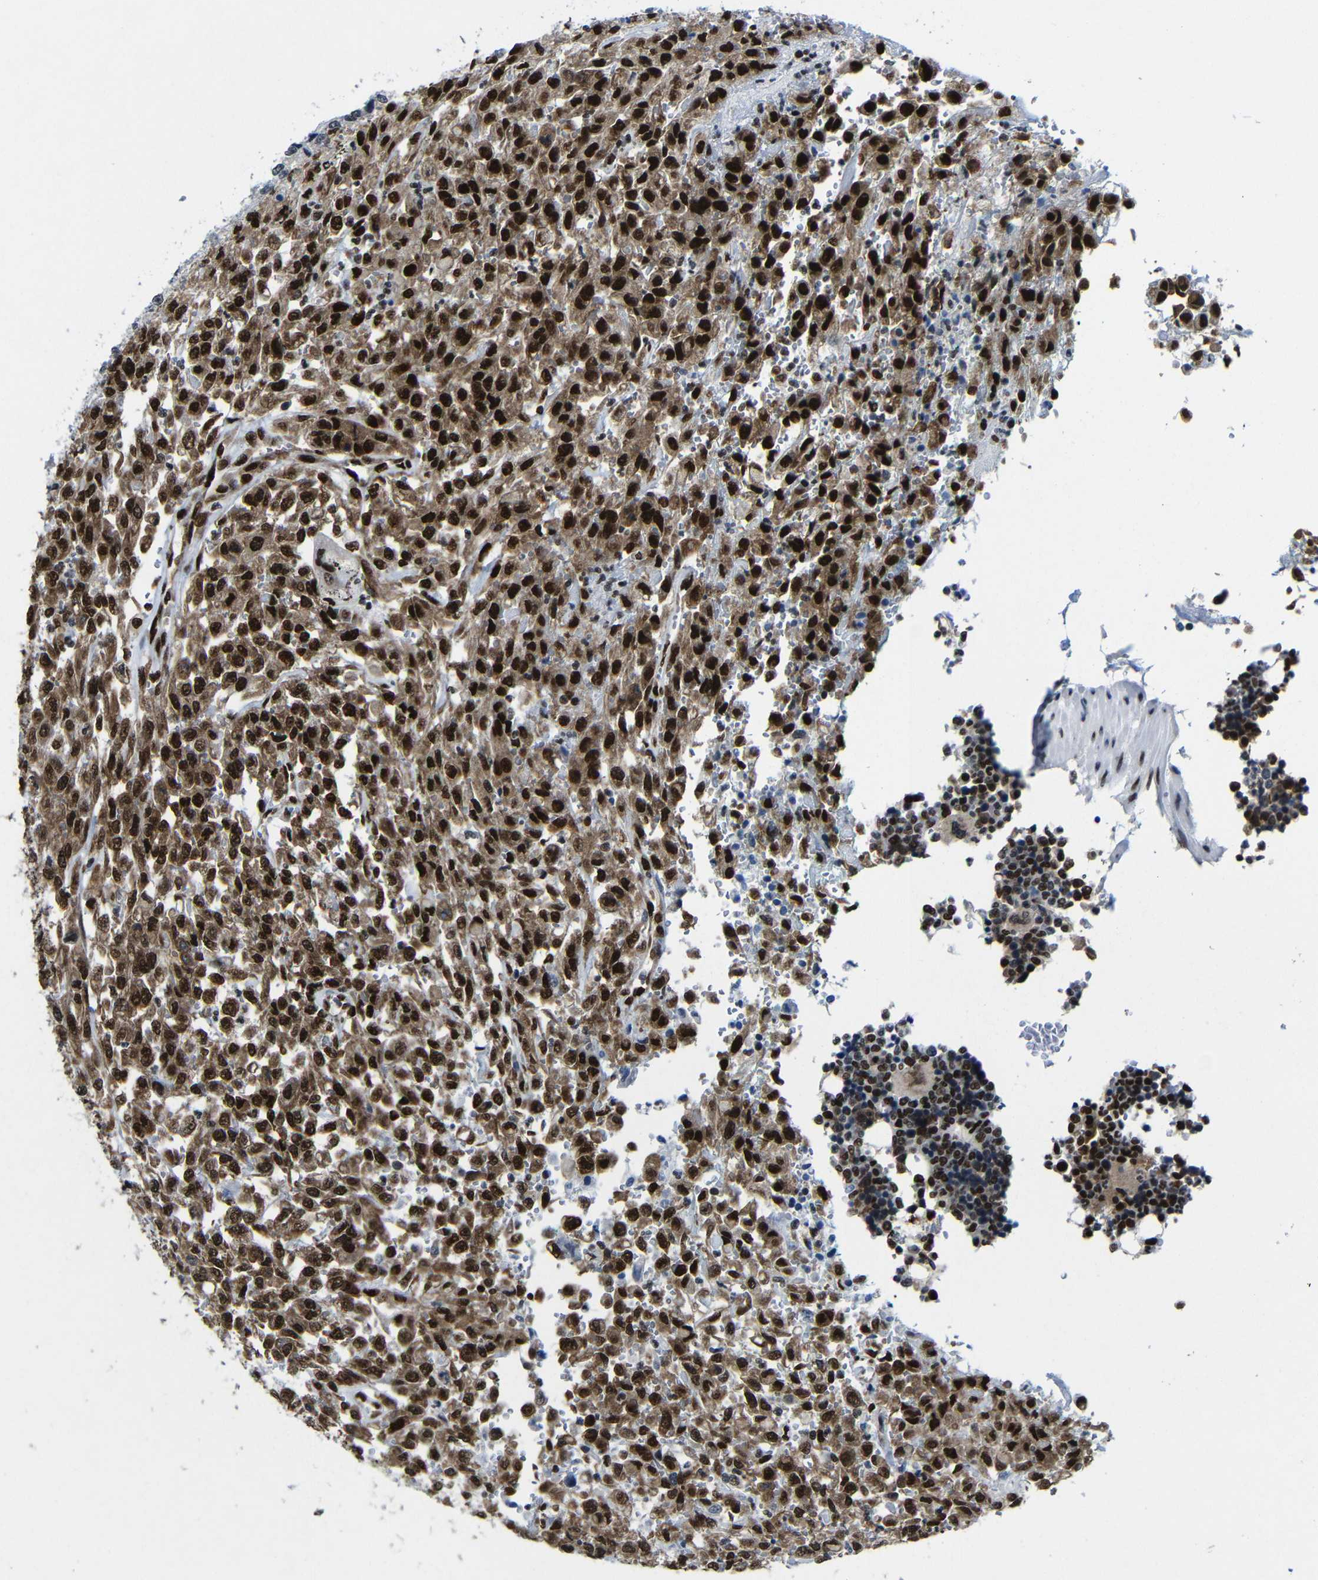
{"staining": {"intensity": "strong", "quantity": ">75%", "location": "cytoplasmic/membranous,nuclear"}, "tissue": "urothelial cancer", "cell_type": "Tumor cells", "image_type": "cancer", "snomed": [{"axis": "morphology", "description": "Urothelial carcinoma, High grade"}, {"axis": "topography", "description": "Urinary bladder"}], "caption": "Immunohistochemical staining of urothelial cancer exhibits high levels of strong cytoplasmic/membranous and nuclear expression in approximately >75% of tumor cells.", "gene": "PTBP1", "patient": {"sex": "male", "age": 46}}